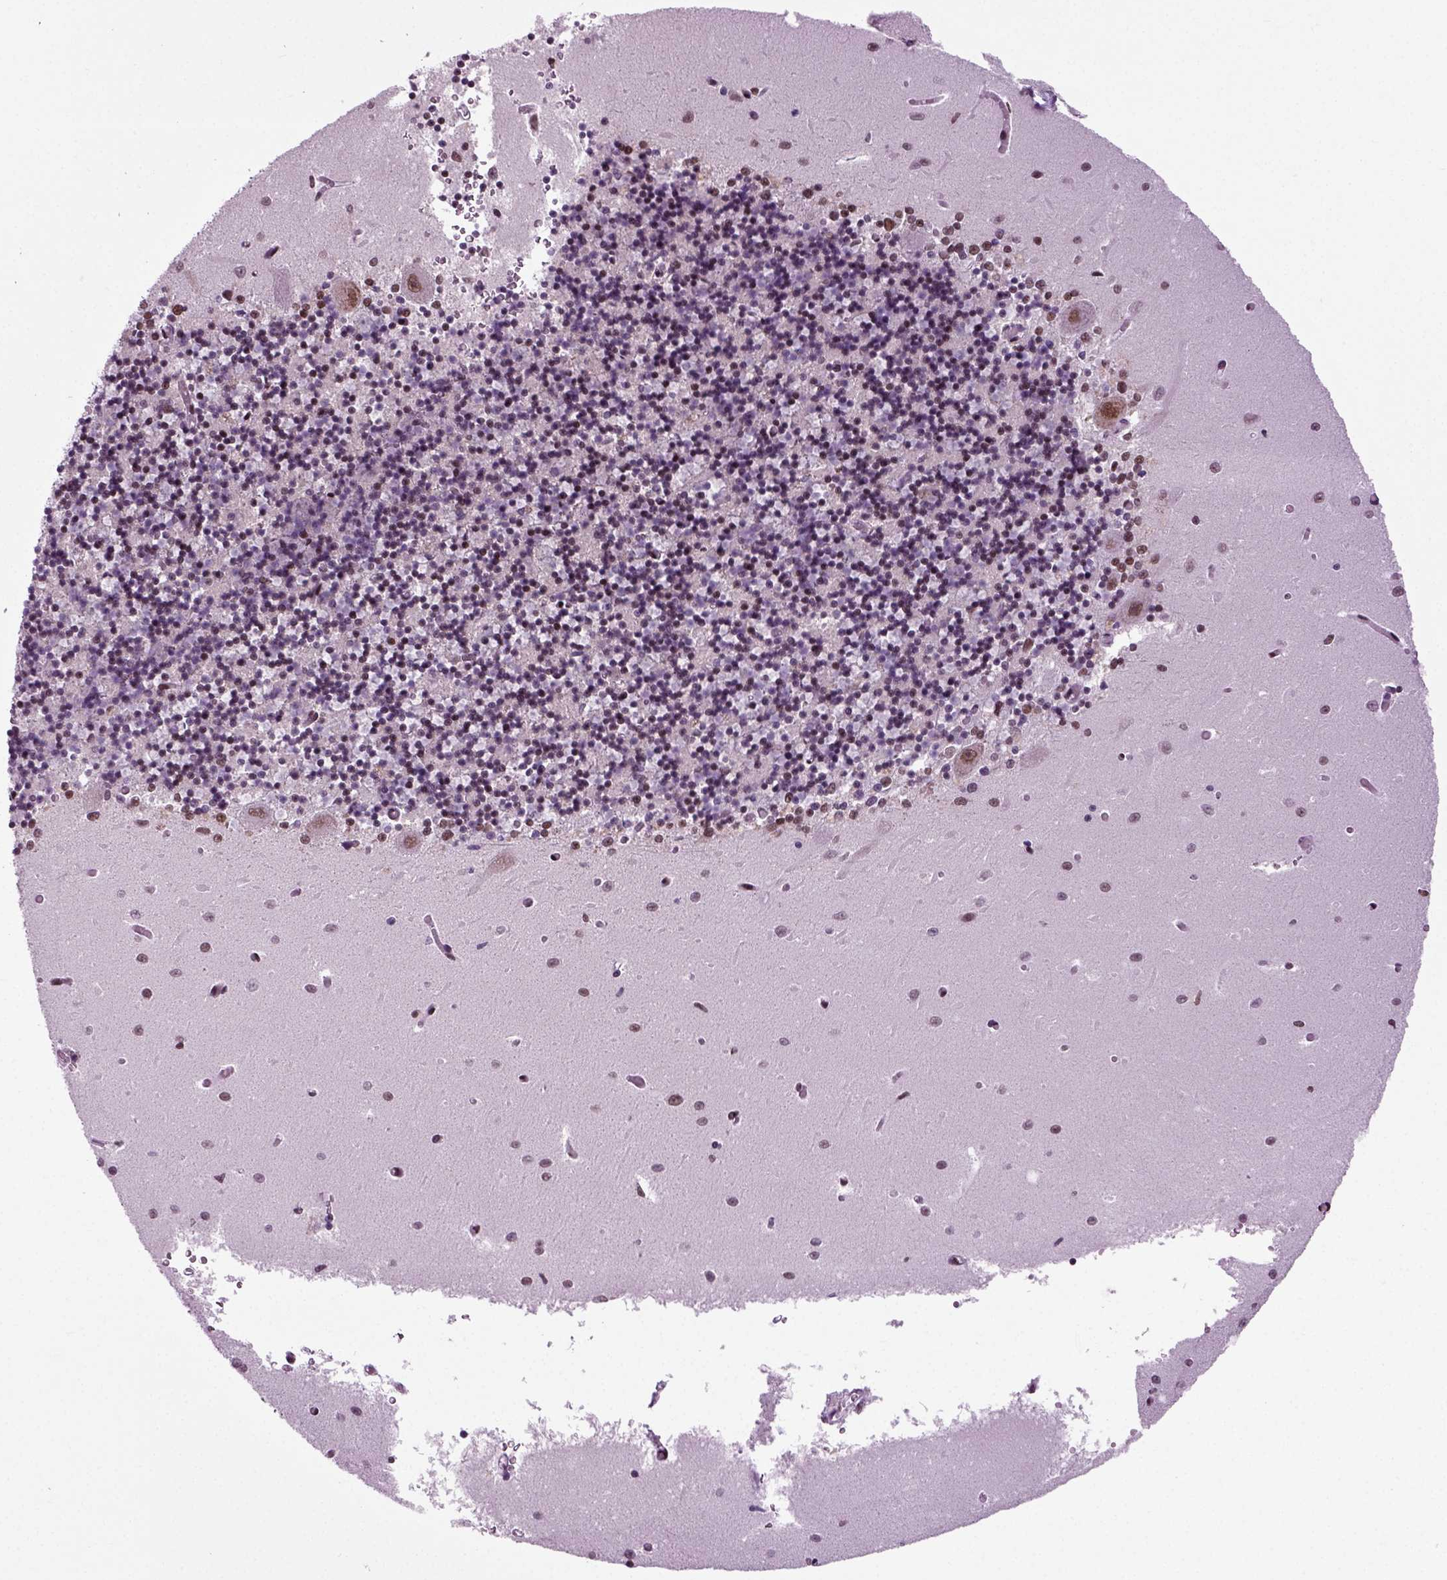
{"staining": {"intensity": "weak", "quantity": "<25%", "location": "nuclear"}, "tissue": "cerebellum", "cell_type": "Cells in granular layer", "image_type": "normal", "snomed": [{"axis": "morphology", "description": "Normal tissue, NOS"}, {"axis": "topography", "description": "Cerebellum"}], "caption": "An image of cerebellum stained for a protein shows no brown staining in cells in granular layer.", "gene": "RCOR3", "patient": {"sex": "female", "age": 64}}